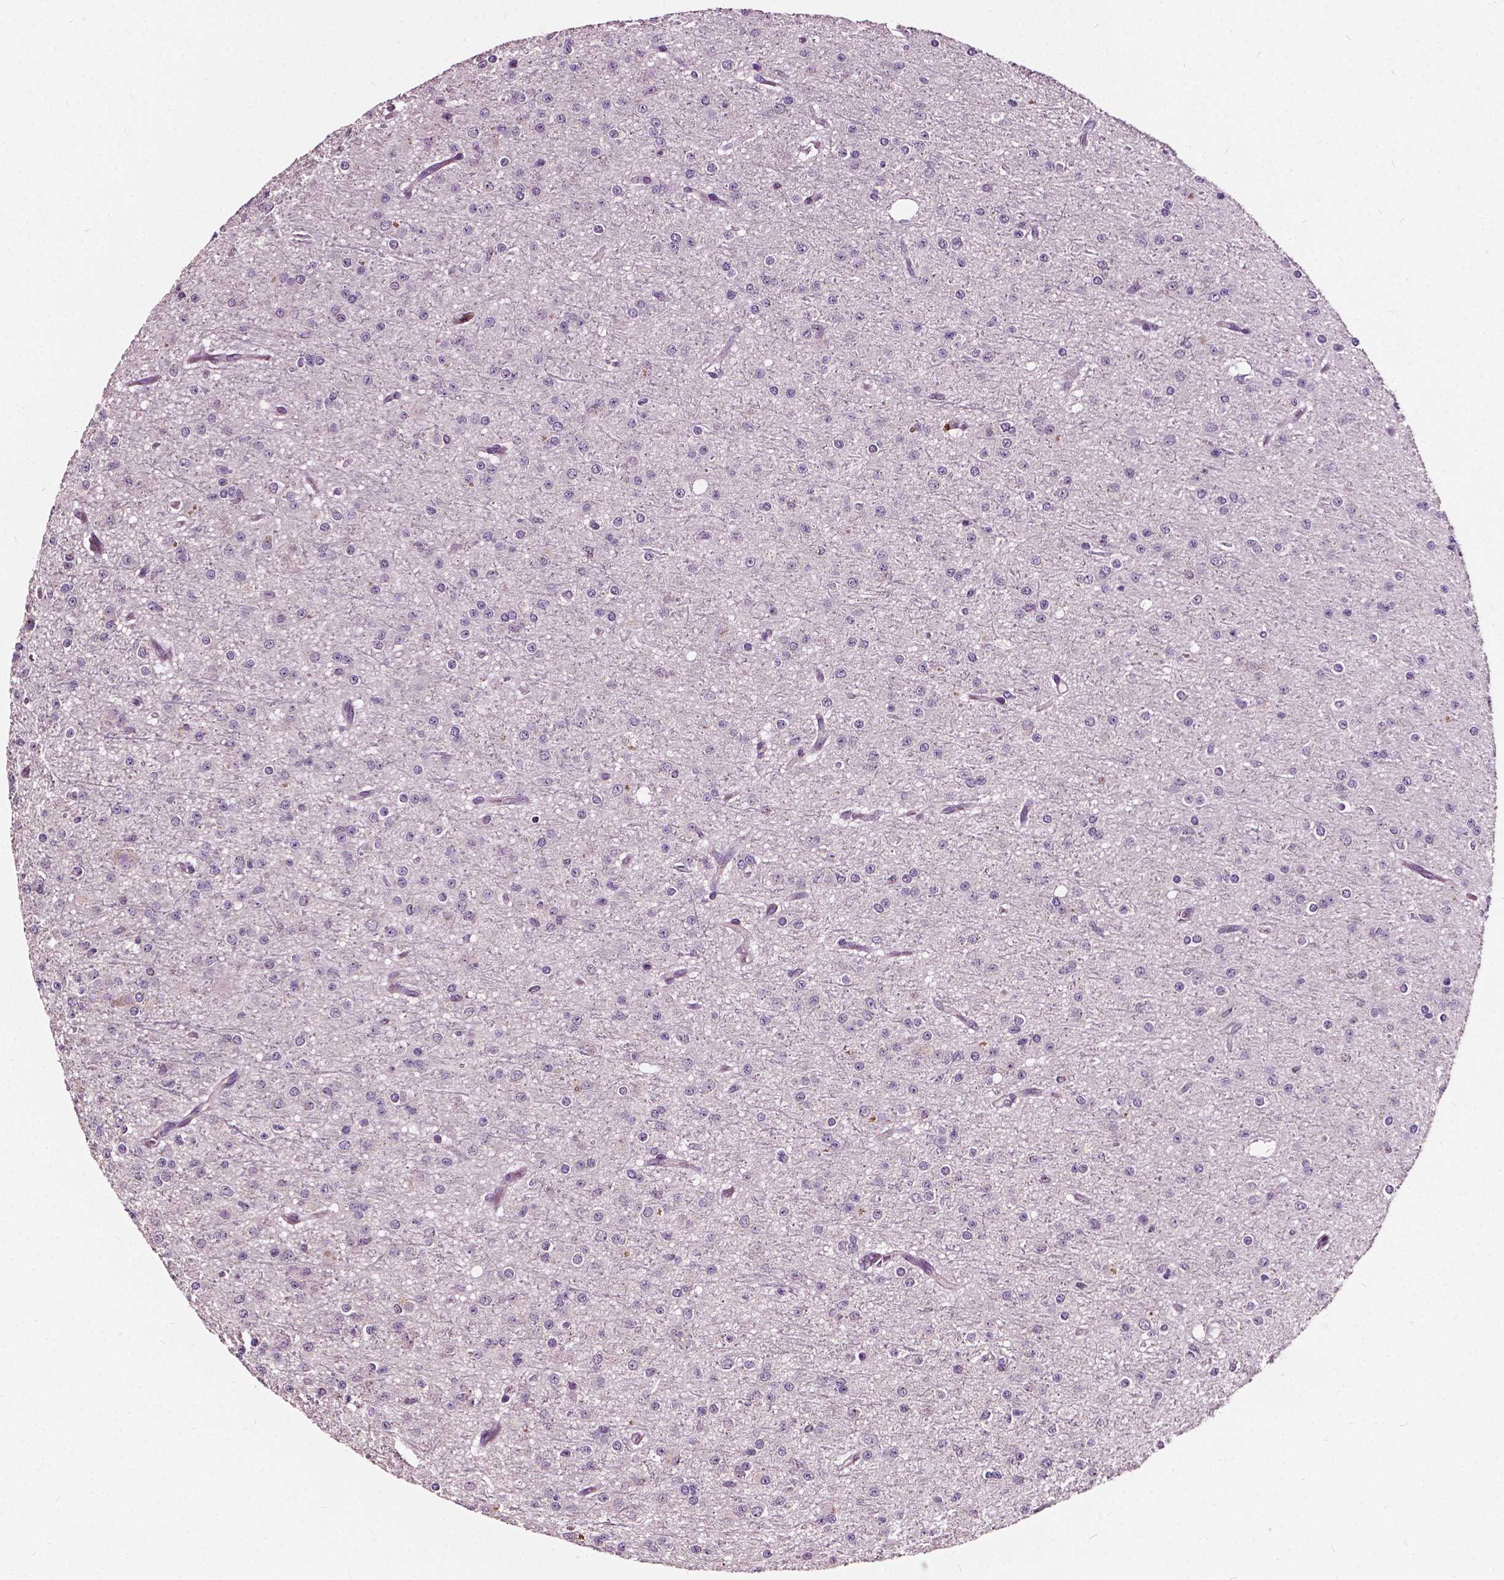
{"staining": {"intensity": "negative", "quantity": "none", "location": "none"}, "tissue": "glioma", "cell_type": "Tumor cells", "image_type": "cancer", "snomed": [{"axis": "morphology", "description": "Glioma, malignant, Low grade"}, {"axis": "topography", "description": "Brain"}], "caption": "This is a micrograph of IHC staining of low-grade glioma (malignant), which shows no staining in tumor cells.", "gene": "ODF3L2", "patient": {"sex": "male", "age": 27}}